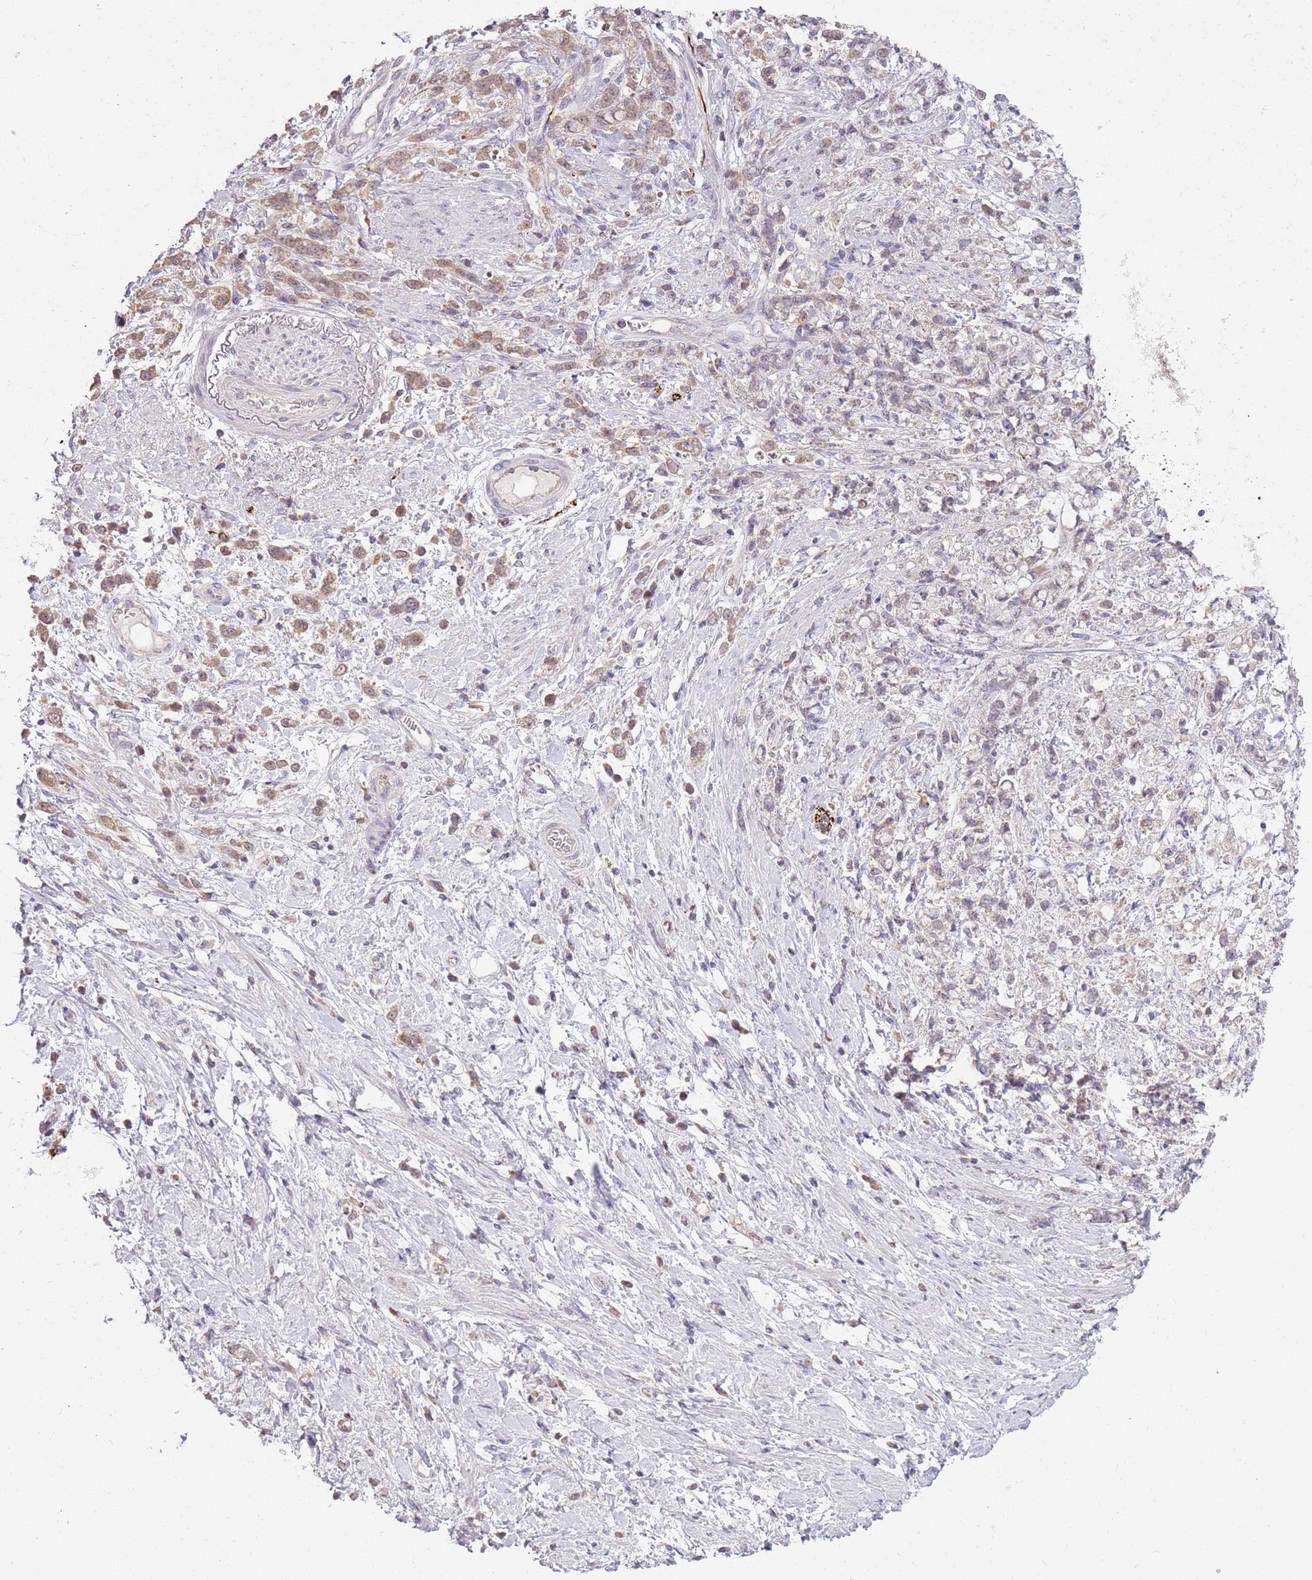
{"staining": {"intensity": "weak", "quantity": ">75%", "location": "cytoplasmic/membranous"}, "tissue": "stomach cancer", "cell_type": "Tumor cells", "image_type": "cancer", "snomed": [{"axis": "morphology", "description": "Adenocarcinoma, NOS"}, {"axis": "topography", "description": "Stomach"}], "caption": "Approximately >75% of tumor cells in human stomach cancer (adenocarcinoma) exhibit weak cytoplasmic/membranous protein staining as visualized by brown immunohistochemical staining.", "gene": "TEKT4", "patient": {"sex": "female", "age": 60}}